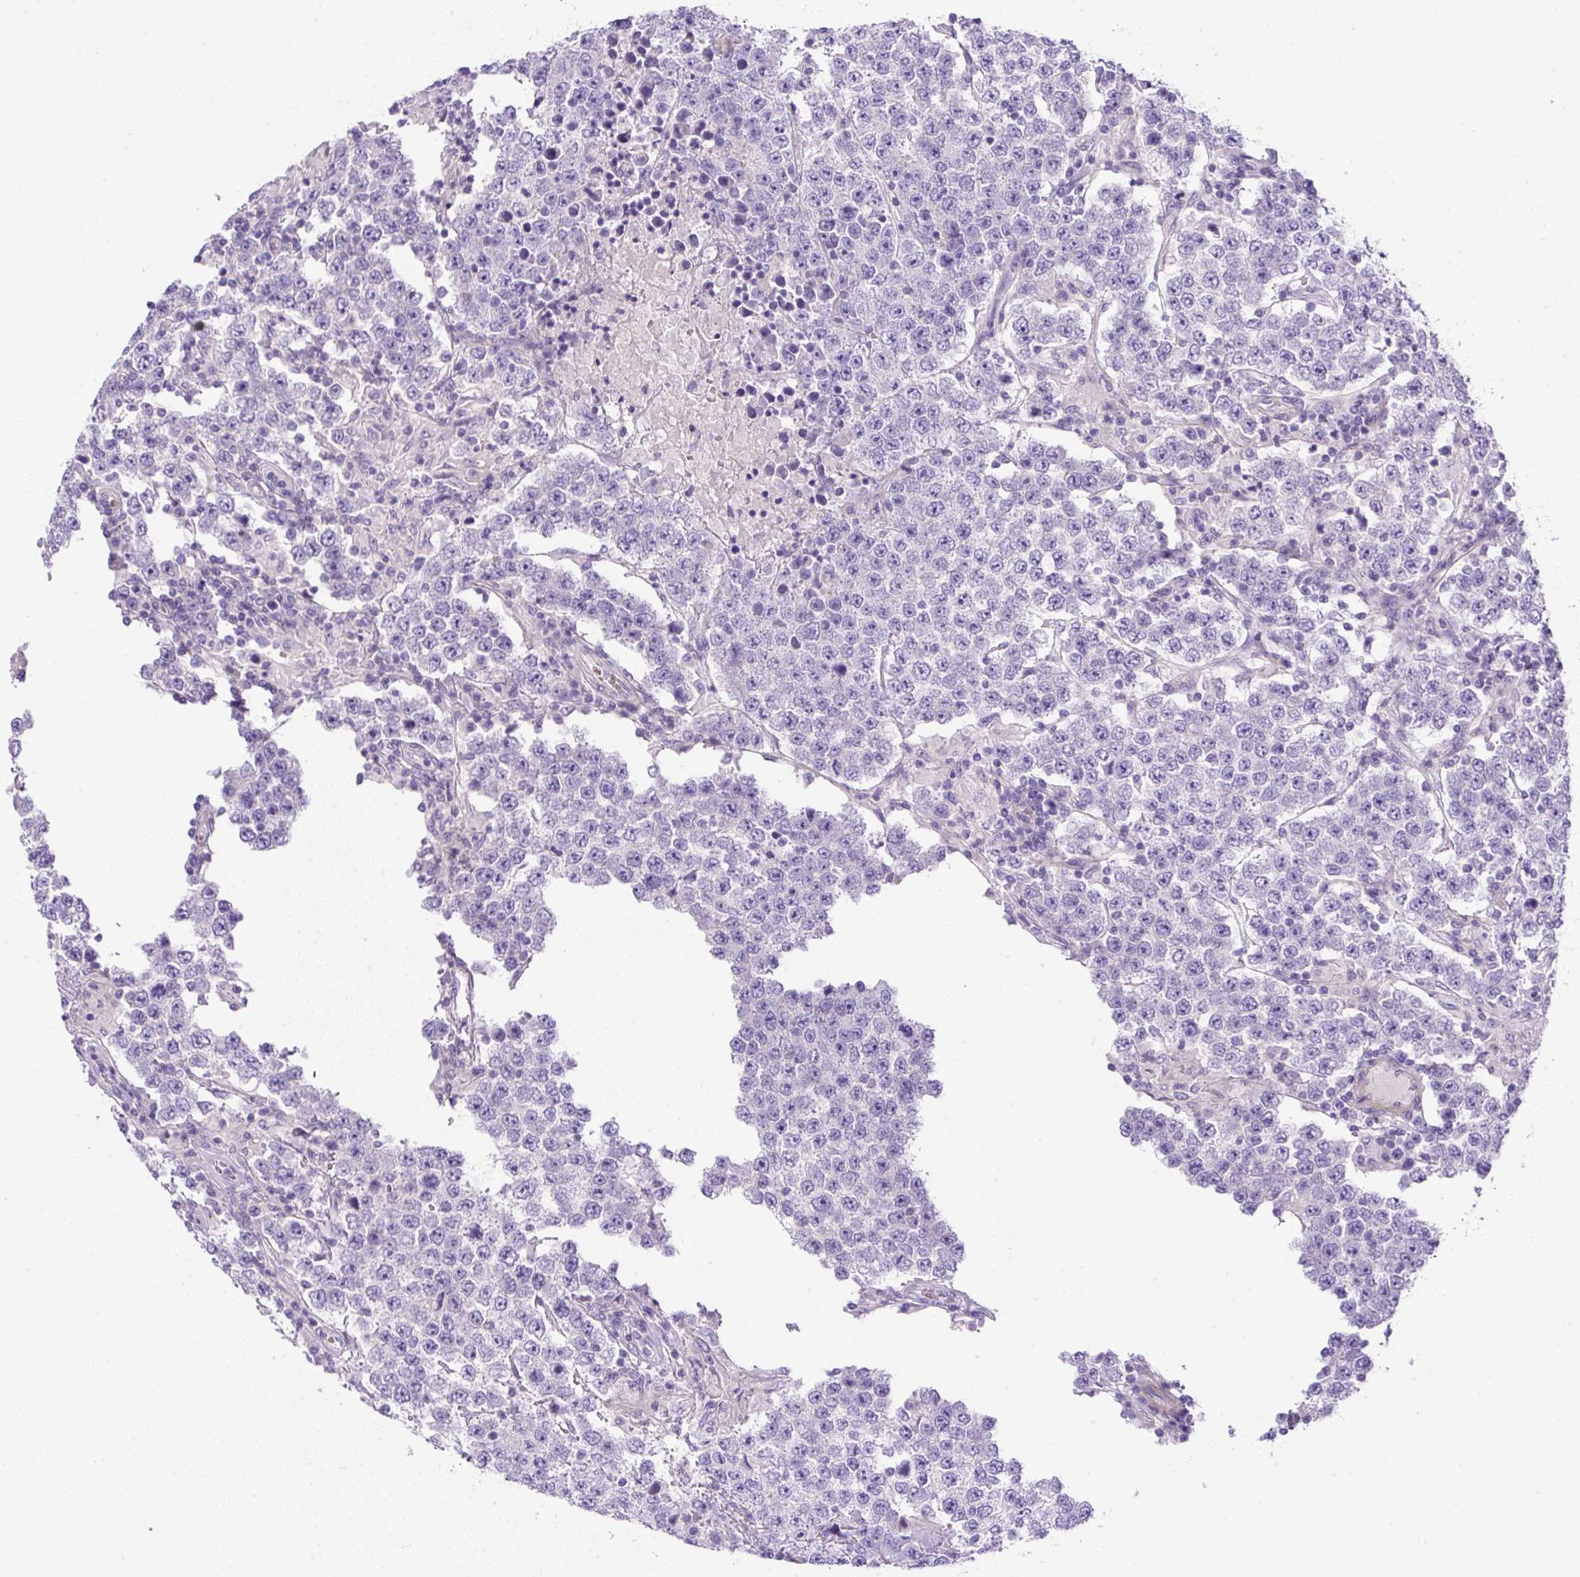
{"staining": {"intensity": "negative", "quantity": "none", "location": "none"}, "tissue": "testis cancer", "cell_type": "Tumor cells", "image_type": "cancer", "snomed": [{"axis": "morphology", "description": "Normal tissue, NOS"}, {"axis": "morphology", "description": "Urothelial carcinoma, High grade"}, {"axis": "morphology", "description": "Seminoma, NOS"}, {"axis": "morphology", "description": "Carcinoma, Embryonal, NOS"}, {"axis": "topography", "description": "Urinary bladder"}, {"axis": "topography", "description": "Testis"}], "caption": "There is no significant positivity in tumor cells of testis cancer (urothelial carcinoma (high-grade)). (DAB IHC visualized using brightfield microscopy, high magnification).", "gene": "NPTN", "patient": {"sex": "male", "age": 41}}